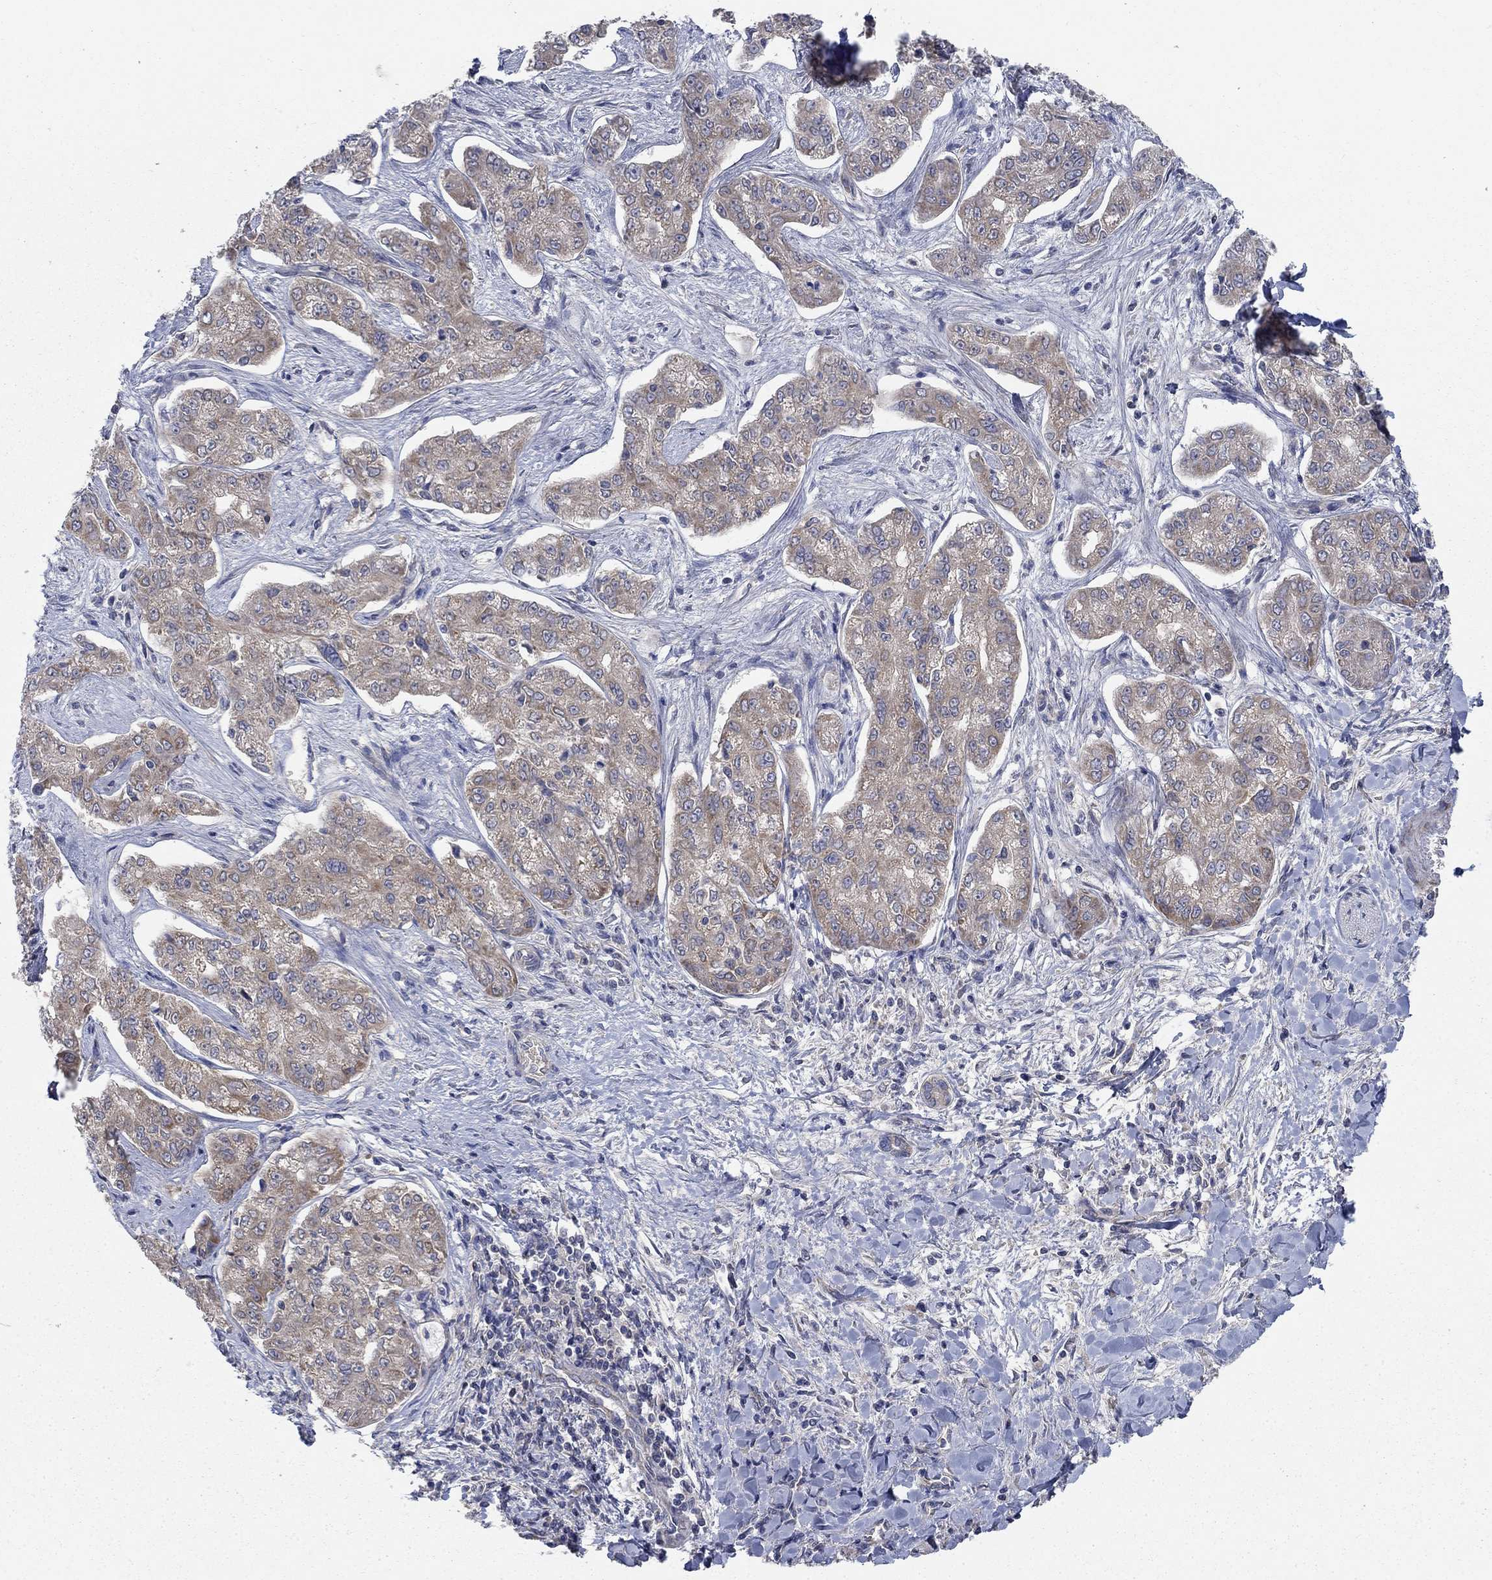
{"staining": {"intensity": "moderate", "quantity": "25%-75%", "location": "cytoplasmic/membranous"}, "tissue": "liver cancer", "cell_type": "Tumor cells", "image_type": "cancer", "snomed": [{"axis": "morphology", "description": "Cholangiocarcinoma"}, {"axis": "topography", "description": "Liver"}], "caption": "Liver cholangiocarcinoma stained with IHC reveals moderate cytoplasmic/membranous staining in about 25%-75% of tumor cells. (IHC, brightfield microscopy, high magnification).", "gene": "NME7", "patient": {"sex": "female", "age": 47}}